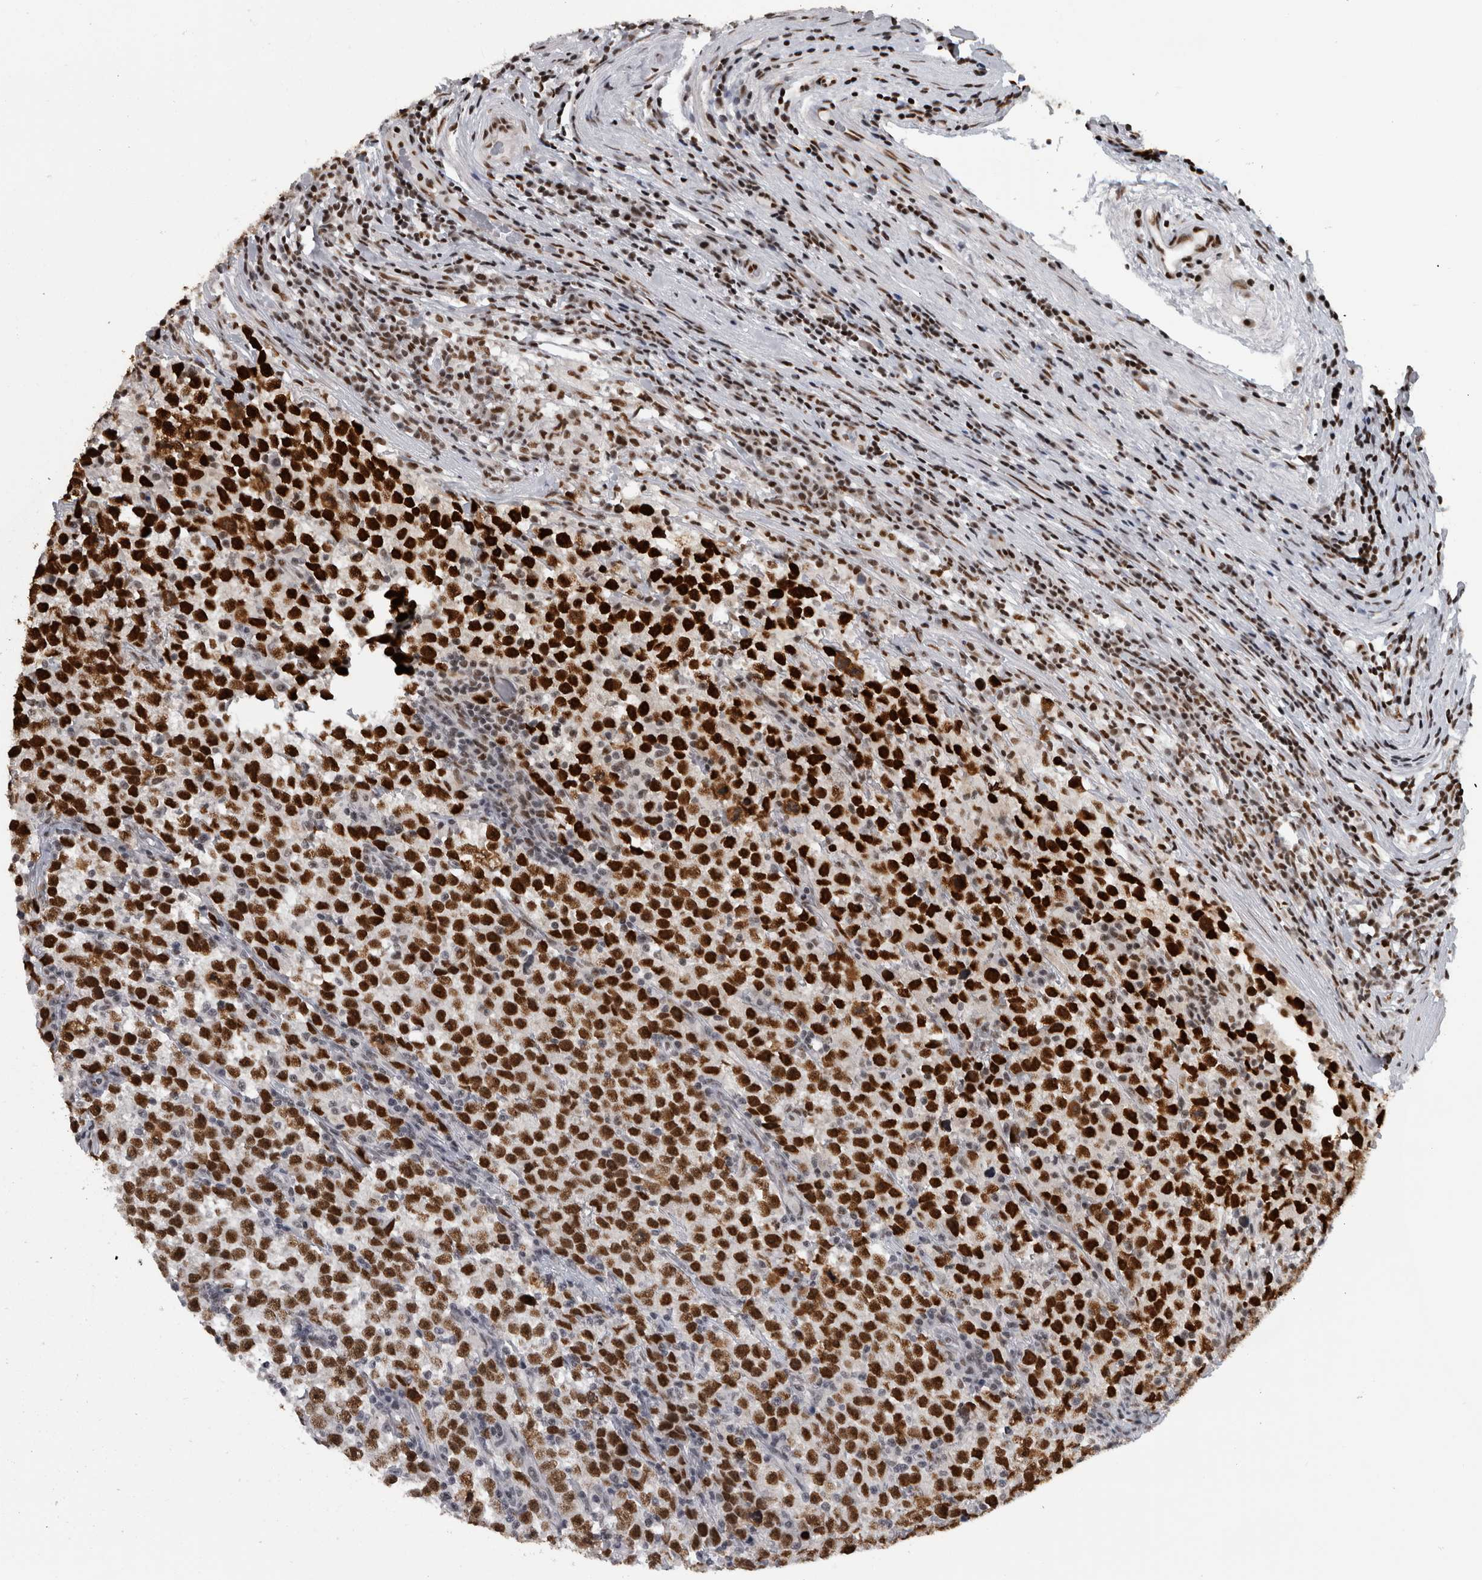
{"staining": {"intensity": "strong", "quantity": ">75%", "location": "nuclear"}, "tissue": "testis cancer", "cell_type": "Tumor cells", "image_type": "cancer", "snomed": [{"axis": "morphology", "description": "Normal tissue, NOS"}, {"axis": "morphology", "description": "Seminoma, NOS"}, {"axis": "topography", "description": "Testis"}], "caption": "About >75% of tumor cells in human seminoma (testis) exhibit strong nuclear protein staining as visualized by brown immunohistochemical staining.", "gene": "ZSCAN2", "patient": {"sex": "male", "age": 43}}